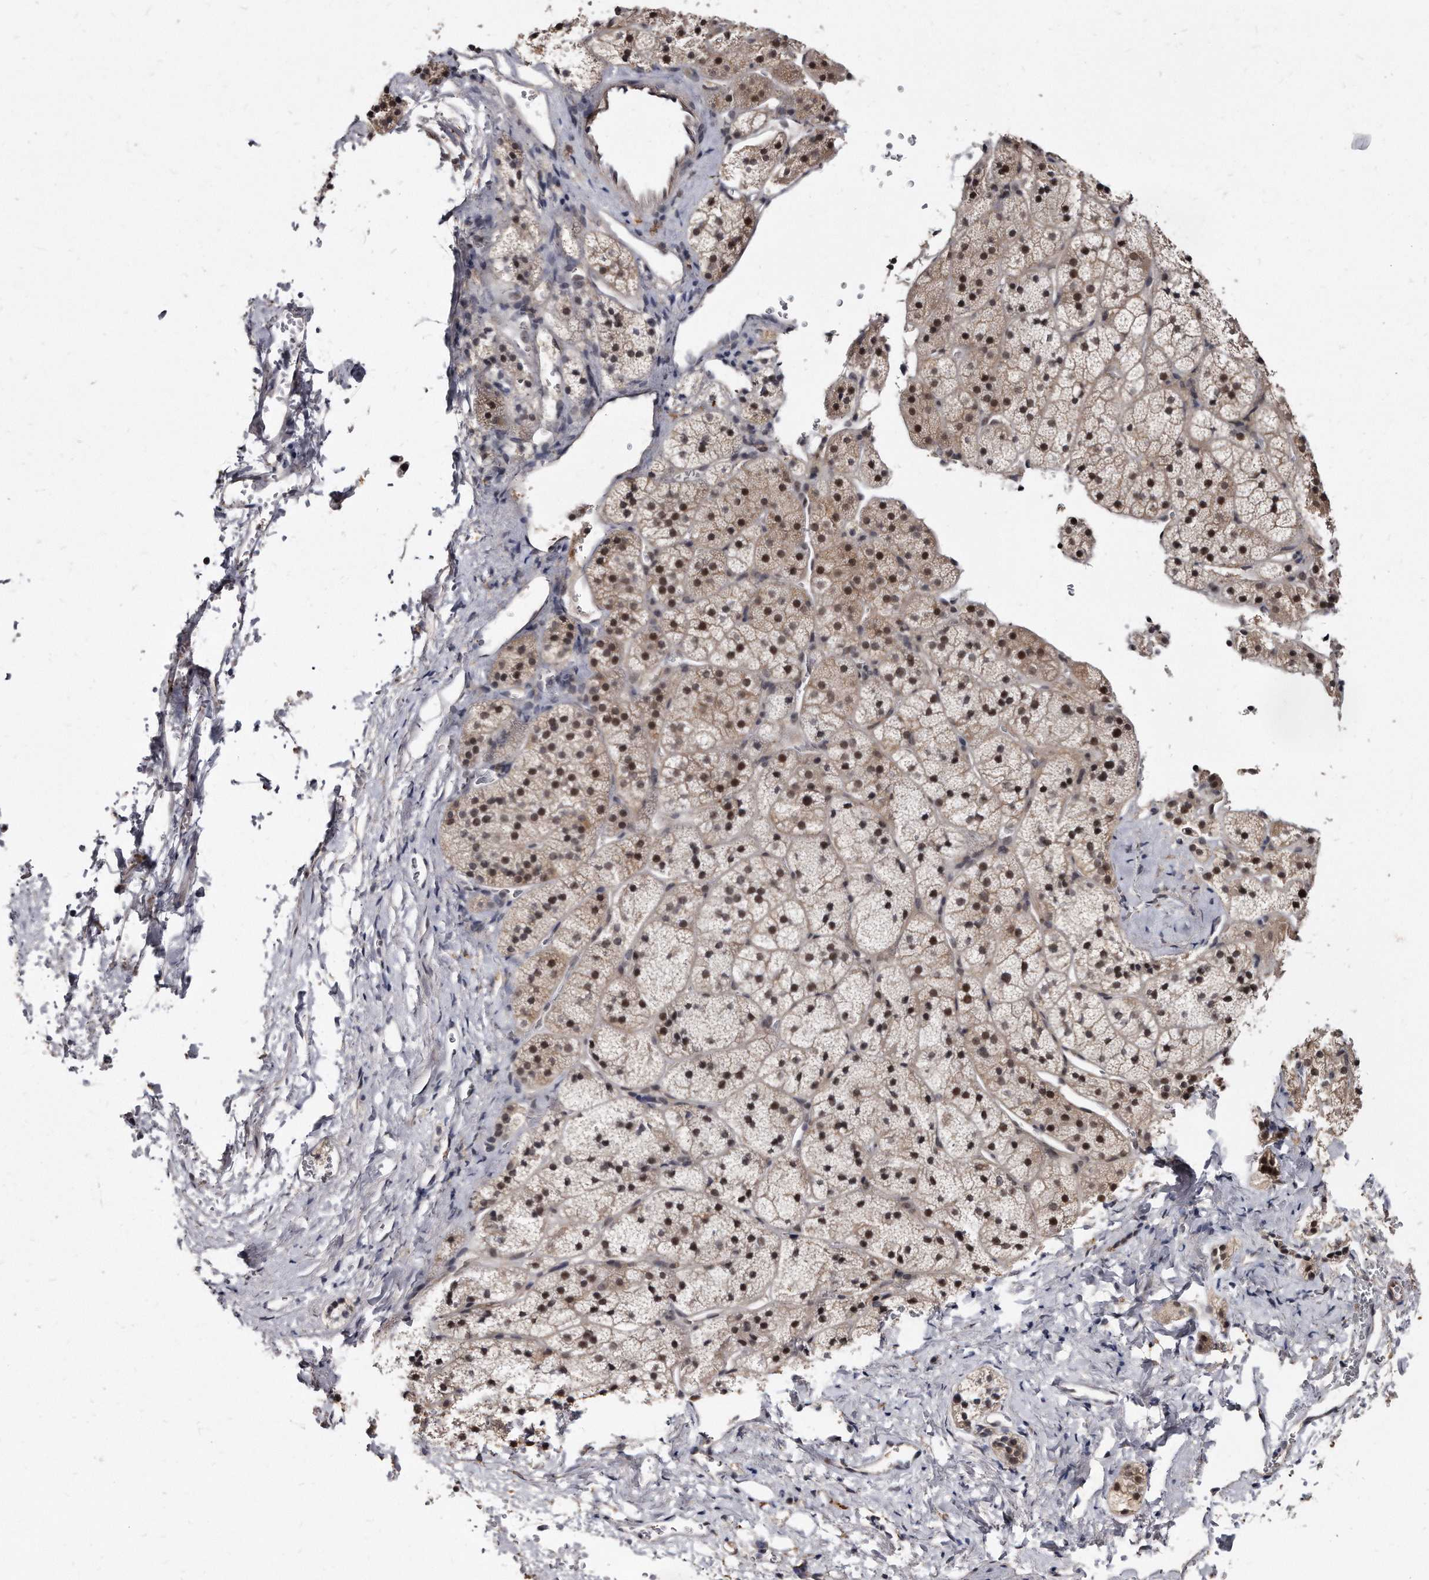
{"staining": {"intensity": "moderate", "quantity": ">75%", "location": "cytoplasmic/membranous,nuclear"}, "tissue": "adrenal gland", "cell_type": "Glandular cells", "image_type": "normal", "snomed": [{"axis": "morphology", "description": "Normal tissue, NOS"}, {"axis": "topography", "description": "Adrenal gland"}], "caption": "This histopathology image shows normal adrenal gland stained with IHC to label a protein in brown. The cytoplasmic/membranous,nuclear of glandular cells show moderate positivity for the protein. Nuclei are counter-stained blue.", "gene": "KLHDC3", "patient": {"sex": "female", "age": 44}}